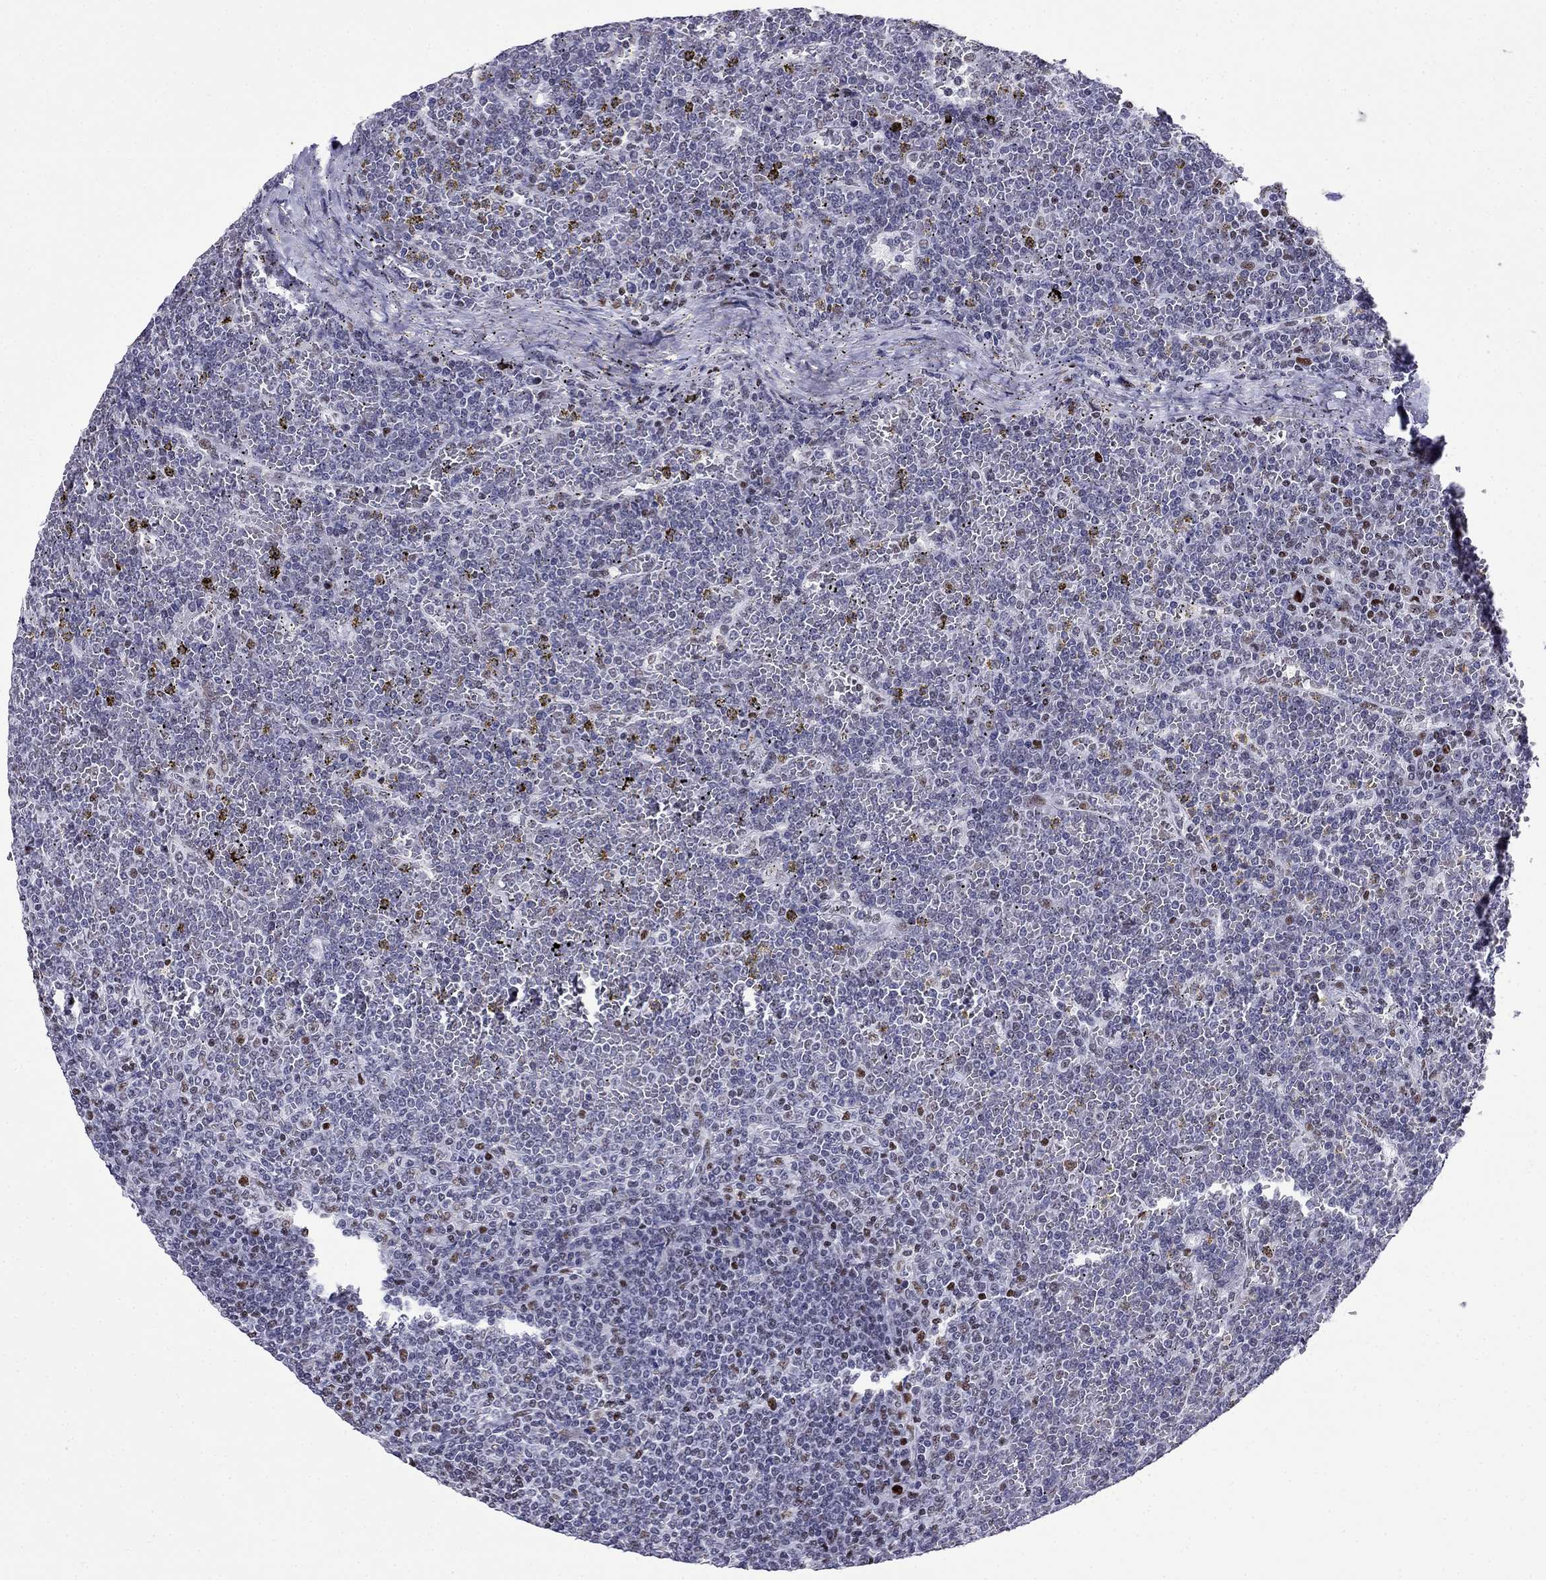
{"staining": {"intensity": "moderate", "quantity": "<25%", "location": "nuclear"}, "tissue": "lymphoma", "cell_type": "Tumor cells", "image_type": "cancer", "snomed": [{"axis": "morphology", "description": "Malignant lymphoma, non-Hodgkin's type, Low grade"}, {"axis": "topography", "description": "Spleen"}], "caption": "The image reveals immunohistochemical staining of lymphoma. There is moderate nuclear staining is present in about <25% of tumor cells.", "gene": "PPM1G", "patient": {"sex": "female", "age": 19}}